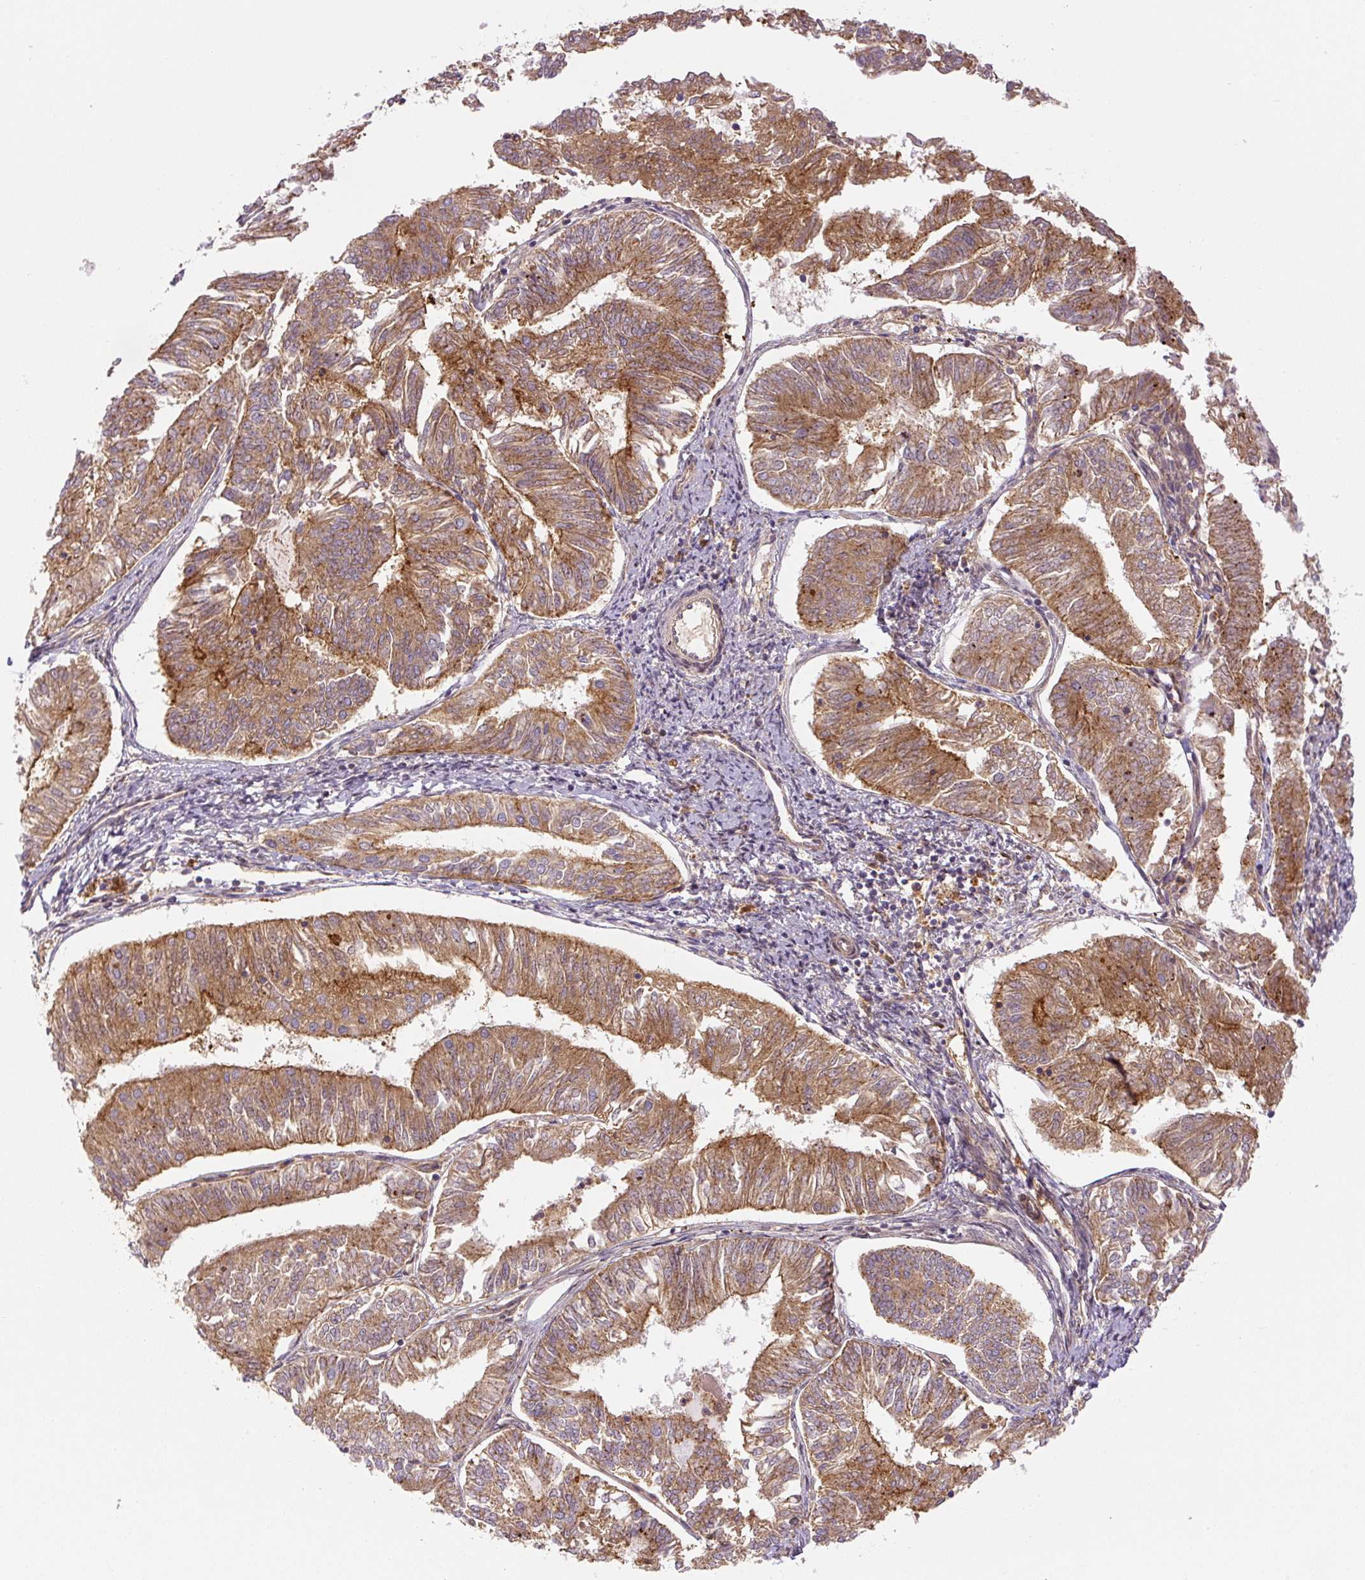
{"staining": {"intensity": "moderate", "quantity": ">75%", "location": "cytoplasmic/membranous"}, "tissue": "endometrial cancer", "cell_type": "Tumor cells", "image_type": "cancer", "snomed": [{"axis": "morphology", "description": "Adenocarcinoma, NOS"}, {"axis": "topography", "description": "Endometrium"}], "caption": "A brown stain highlights moderate cytoplasmic/membranous staining of a protein in endometrial adenocarcinoma tumor cells. The staining was performed using DAB (3,3'-diaminobenzidine), with brown indicating positive protein expression. Nuclei are stained blue with hematoxylin.", "gene": "ZSWIM7", "patient": {"sex": "female", "age": 58}}